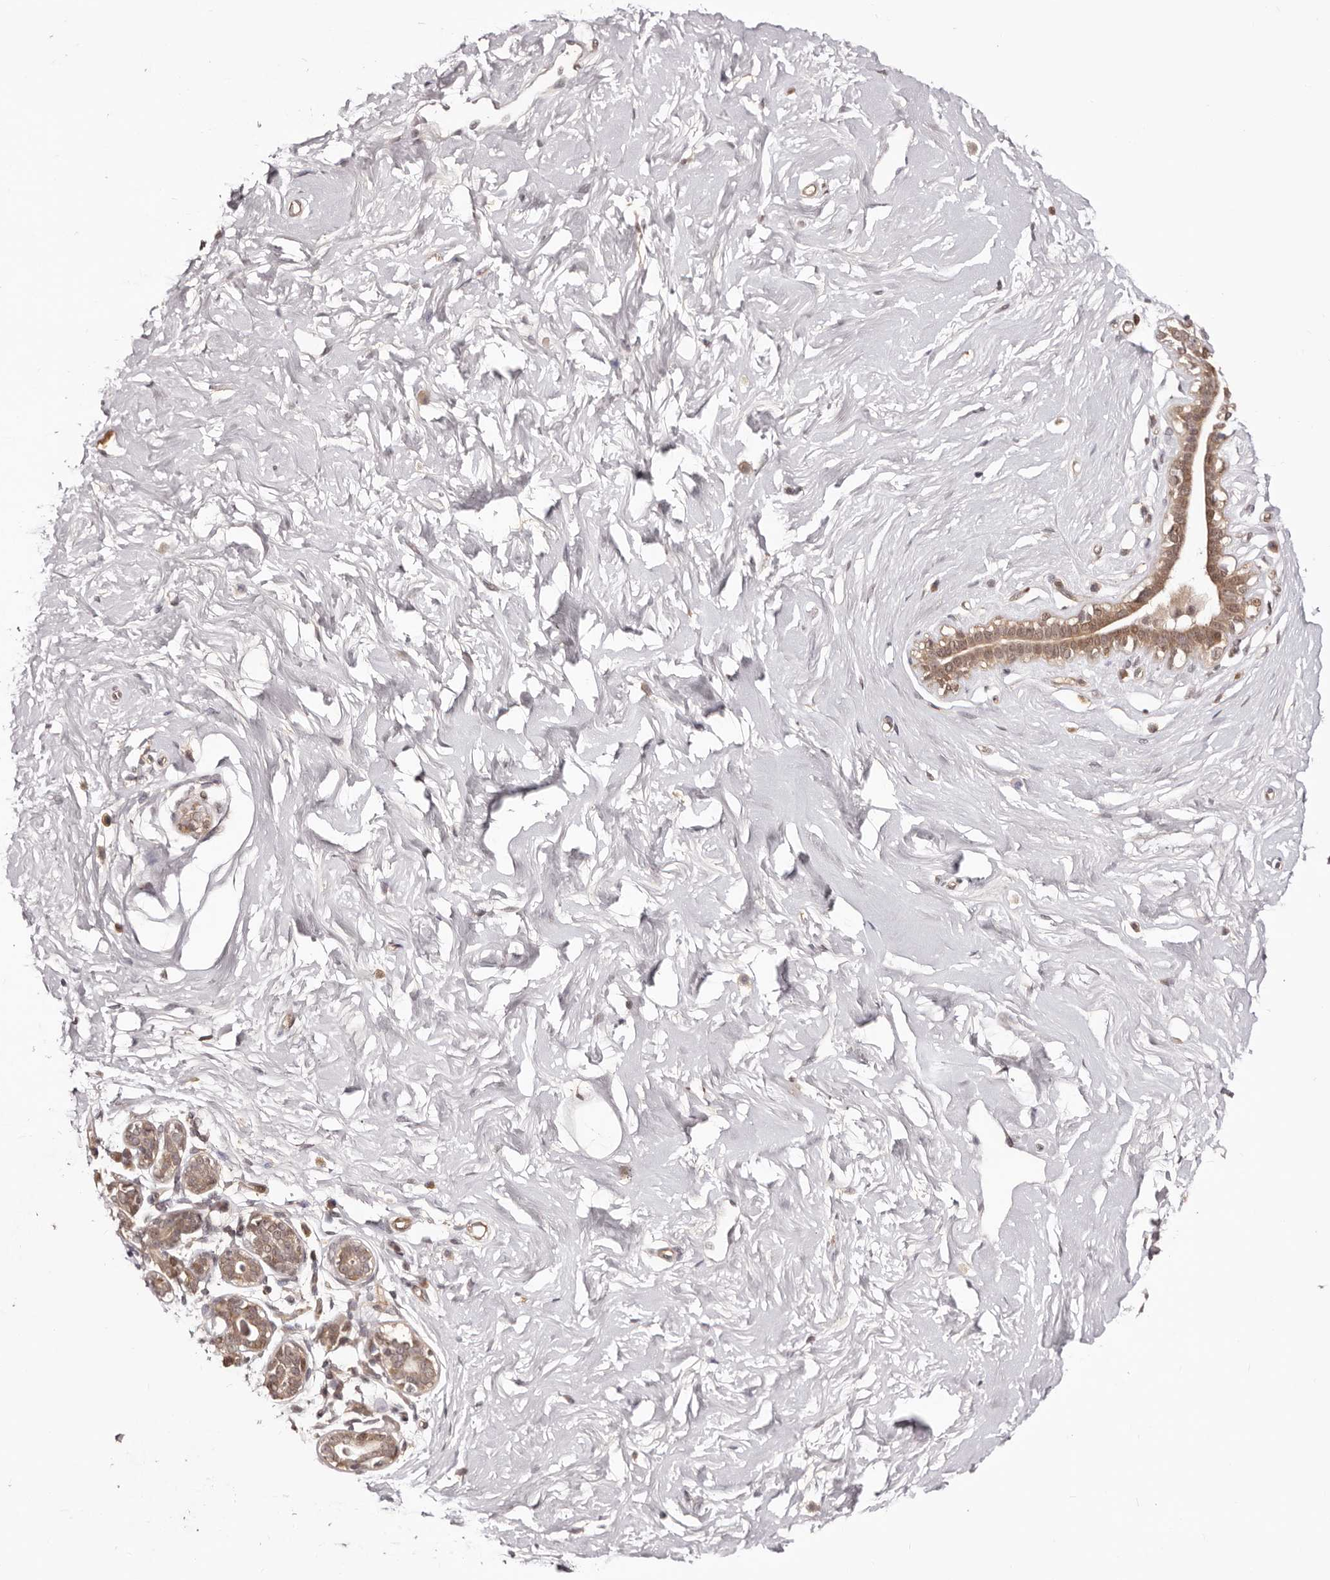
{"staining": {"intensity": "moderate", "quantity": ">75%", "location": "cytoplasmic/membranous,nuclear"}, "tissue": "breast", "cell_type": "Glandular cells", "image_type": "normal", "snomed": [{"axis": "morphology", "description": "Normal tissue, NOS"}, {"axis": "morphology", "description": "Adenoma, NOS"}, {"axis": "topography", "description": "Breast"}], "caption": "An immunohistochemistry (IHC) micrograph of unremarkable tissue is shown. Protein staining in brown labels moderate cytoplasmic/membranous,nuclear positivity in breast within glandular cells.", "gene": "EGR3", "patient": {"sex": "female", "age": 23}}